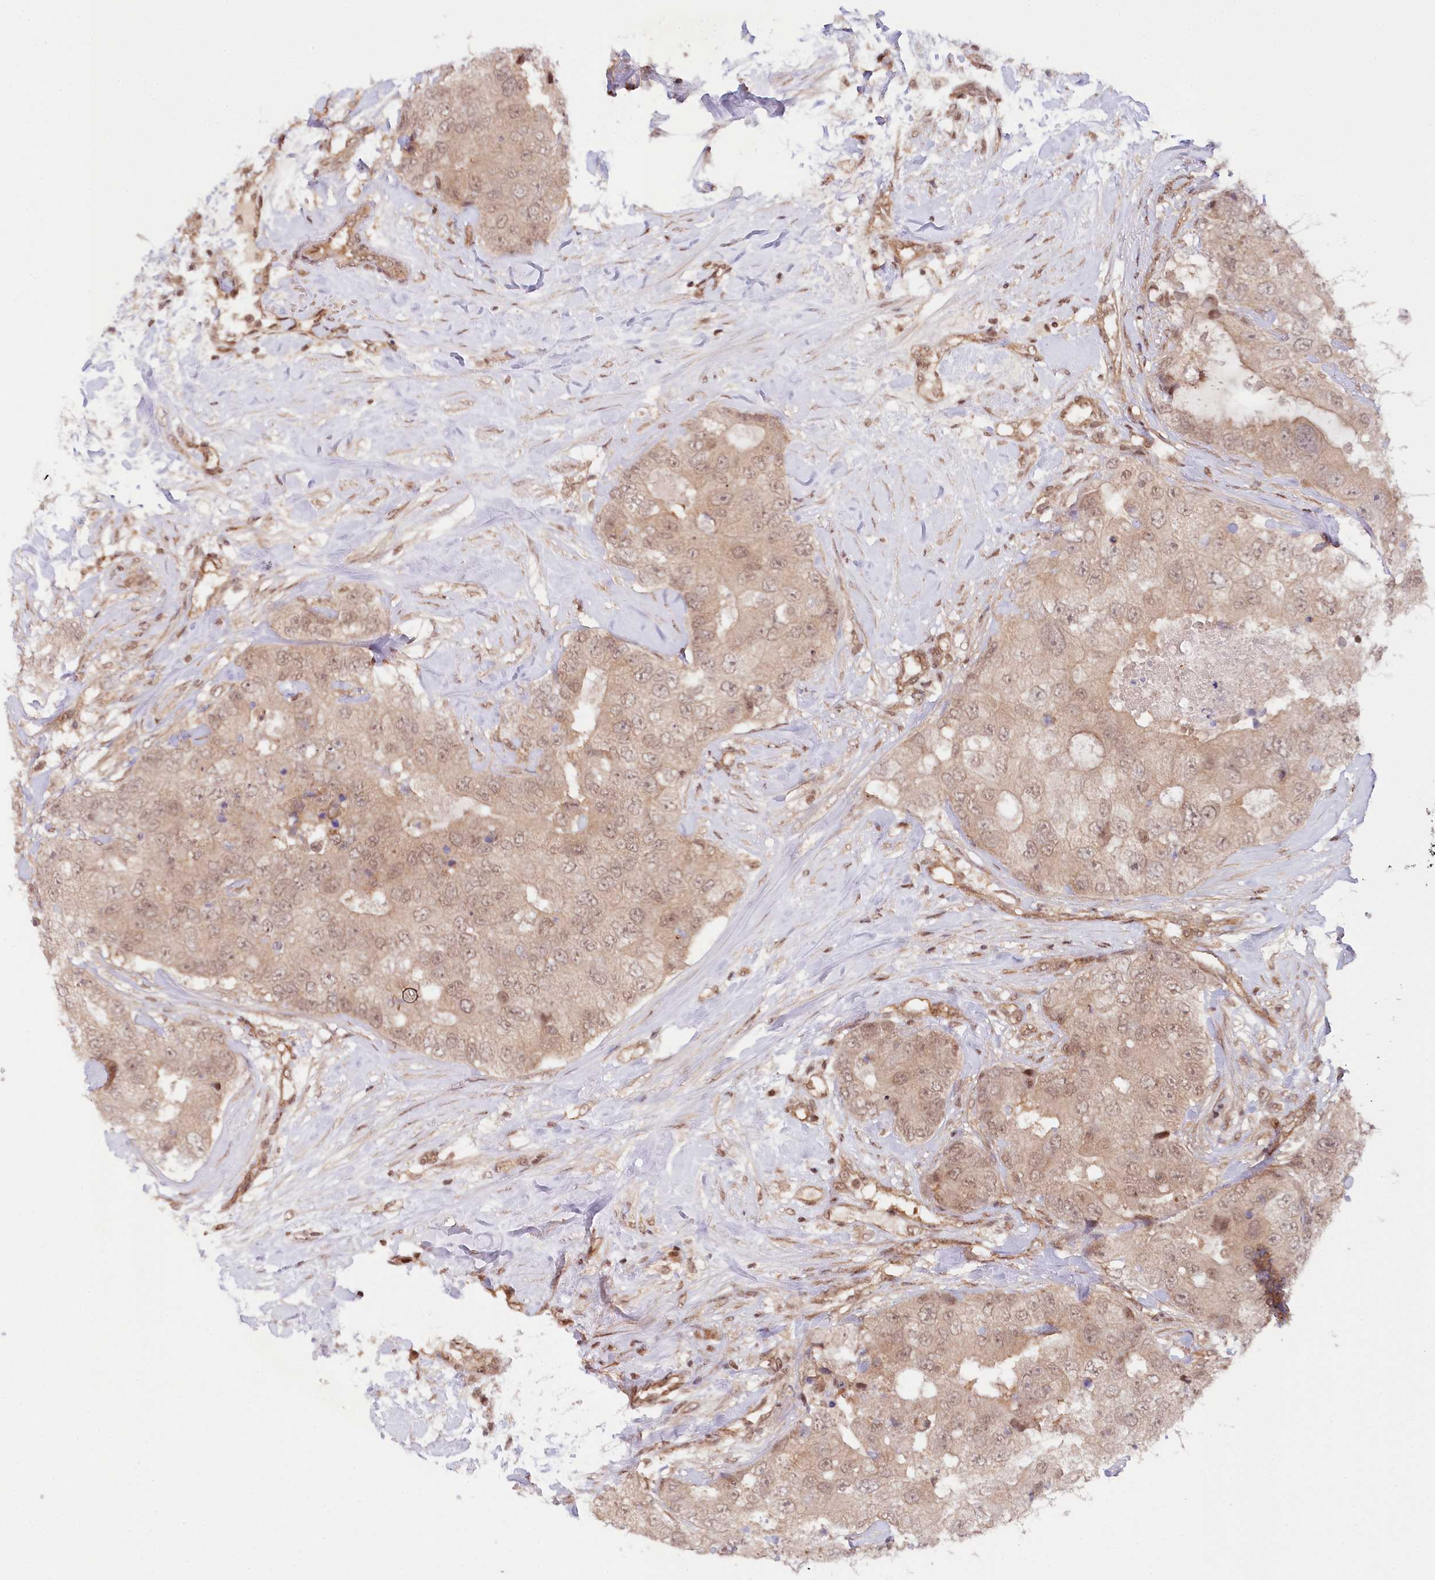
{"staining": {"intensity": "weak", "quantity": ">75%", "location": "cytoplasmic/membranous,nuclear"}, "tissue": "breast cancer", "cell_type": "Tumor cells", "image_type": "cancer", "snomed": [{"axis": "morphology", "description": "Duct carcinoma"}, {"axis": "topography", "description": "Breast"}], "caption": "This photomicrograph shows breast invasive ductal carcinoma stained with immunohistochemistry (IHC) to label a protein in brown. The cytoplasmic/membranous and nuclear of tumor cells show weak positivity for the protein. Nuclei are counter-stained blue.", "gene": "CCDC65", "patient": {"sex": "female", "age": 62}}